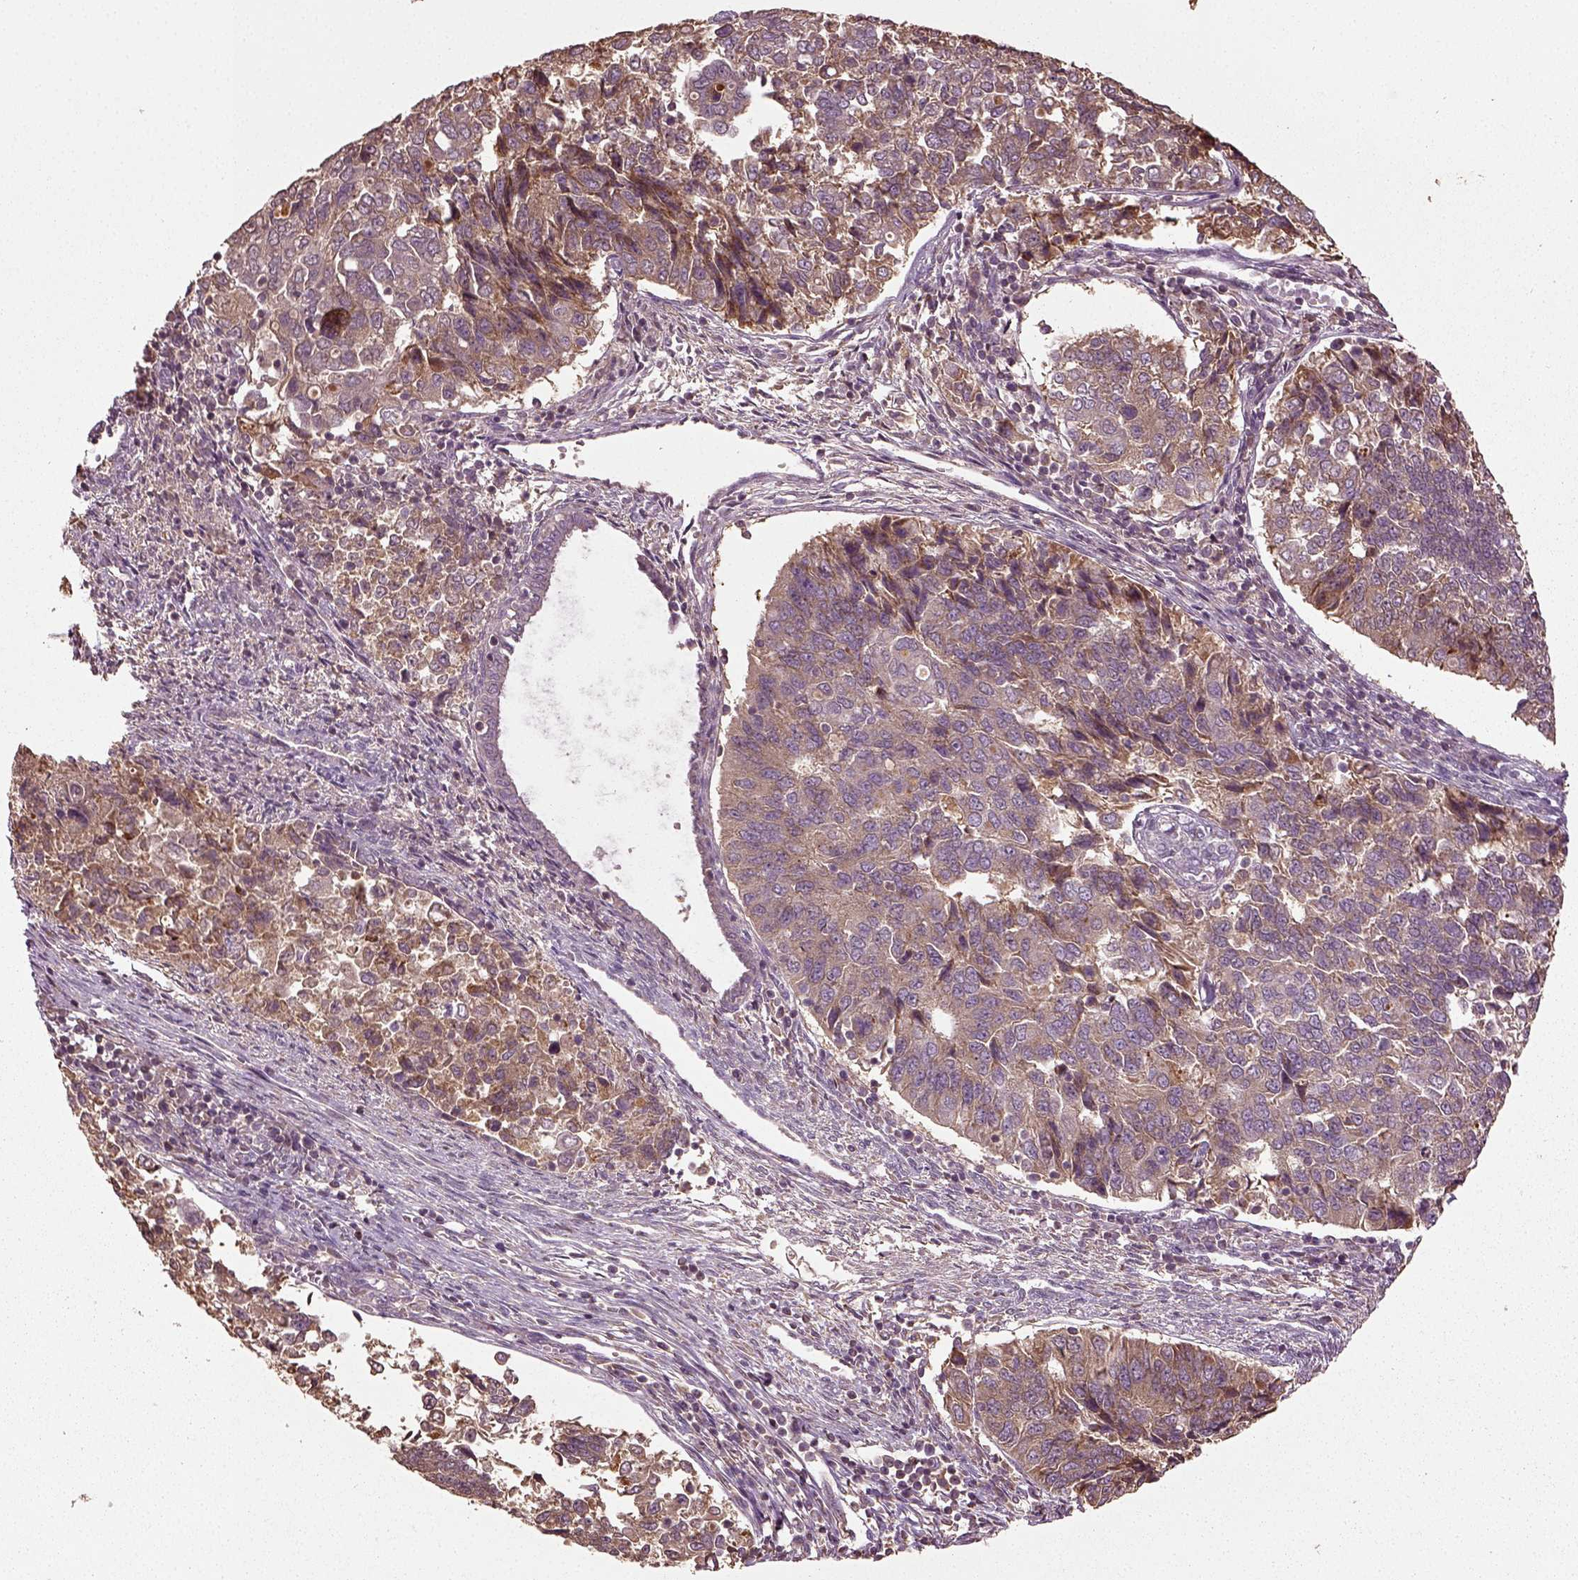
{"staining": {"intensity": "moderate", "quantity": "25%-75%", "location": "cytoplasmic/membranous"}, "tissue": "endometrial cancer", "cell_type": "Tumor cells", "image_type": "cancer", "snomed": [{"axis": "morphology", "description": "Adenocarcinoma, NOS"}, {"axis": "topography", "description": "Endometrium"}], "caption": "Human endometrial cancer (adenocarcinoma) stained with a brown dye shows moderate cytoplasmic/membranous positive positivity in about 25%-75% of tumor cells.", "gene": "ERV3-1", "patient": {"sex": "female", "age": 43}}